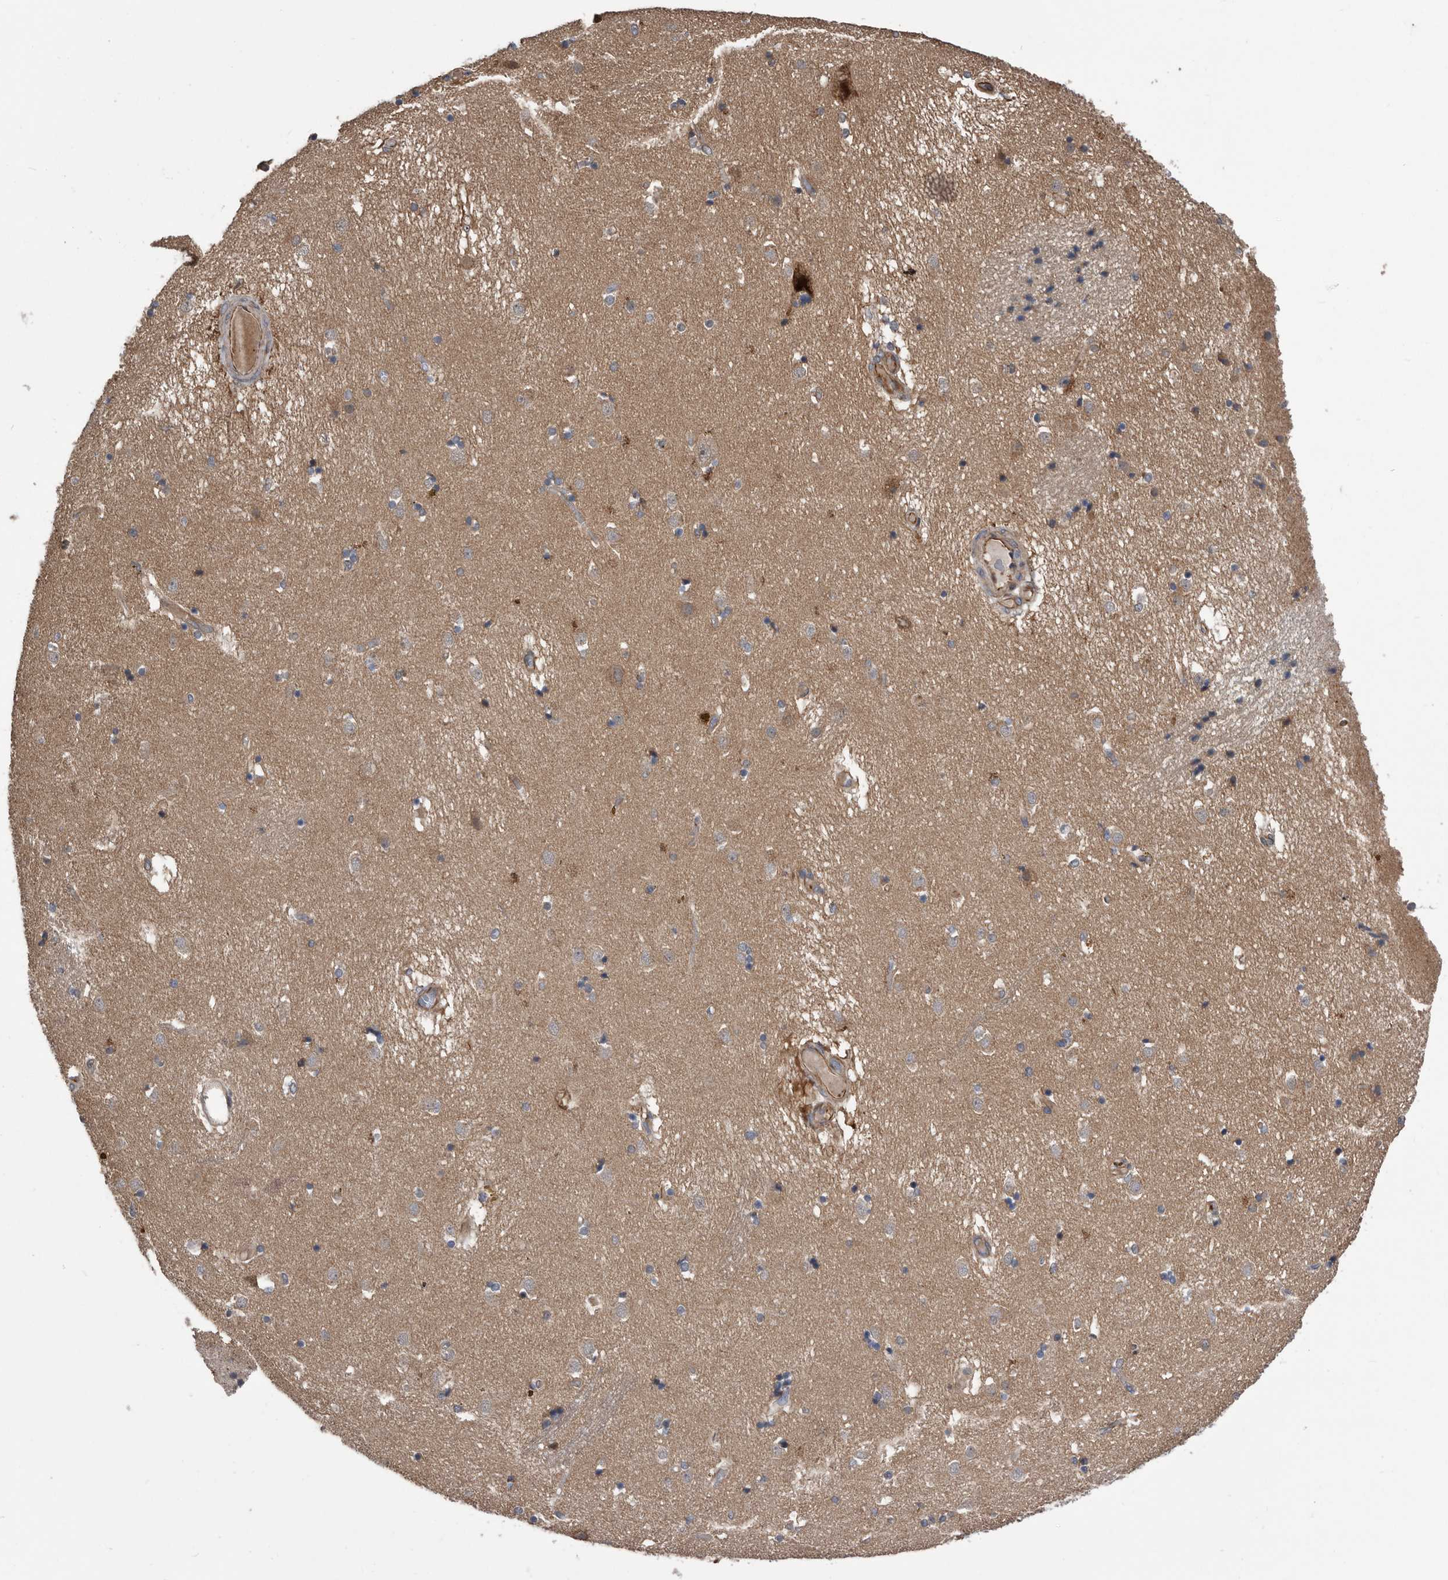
{"staining": {"intensity": "weak", "quantity": "<25%", "location": "cytoplasmic/membranous"}, "tissue": "caudate", "cell_type": "Glial cells", "image_type": "normal", "snomed": [{"axis": "morphology", "description": "Normal tissue, NOS"}, {"axis": "topography", "description": "Lateral ventricle wall"}], "caption": "High magnification brightfield microscopy of normal caudate stained with DAB (brown) and counterstained with hematoxylin (blue): glial cells show no significant positivity. (Brightfield microscopy of DAB immunohistochemistry (IHC) at high magnification).", "gene": "SERINC2", "patient": {"sex": "male", "age": 70}}